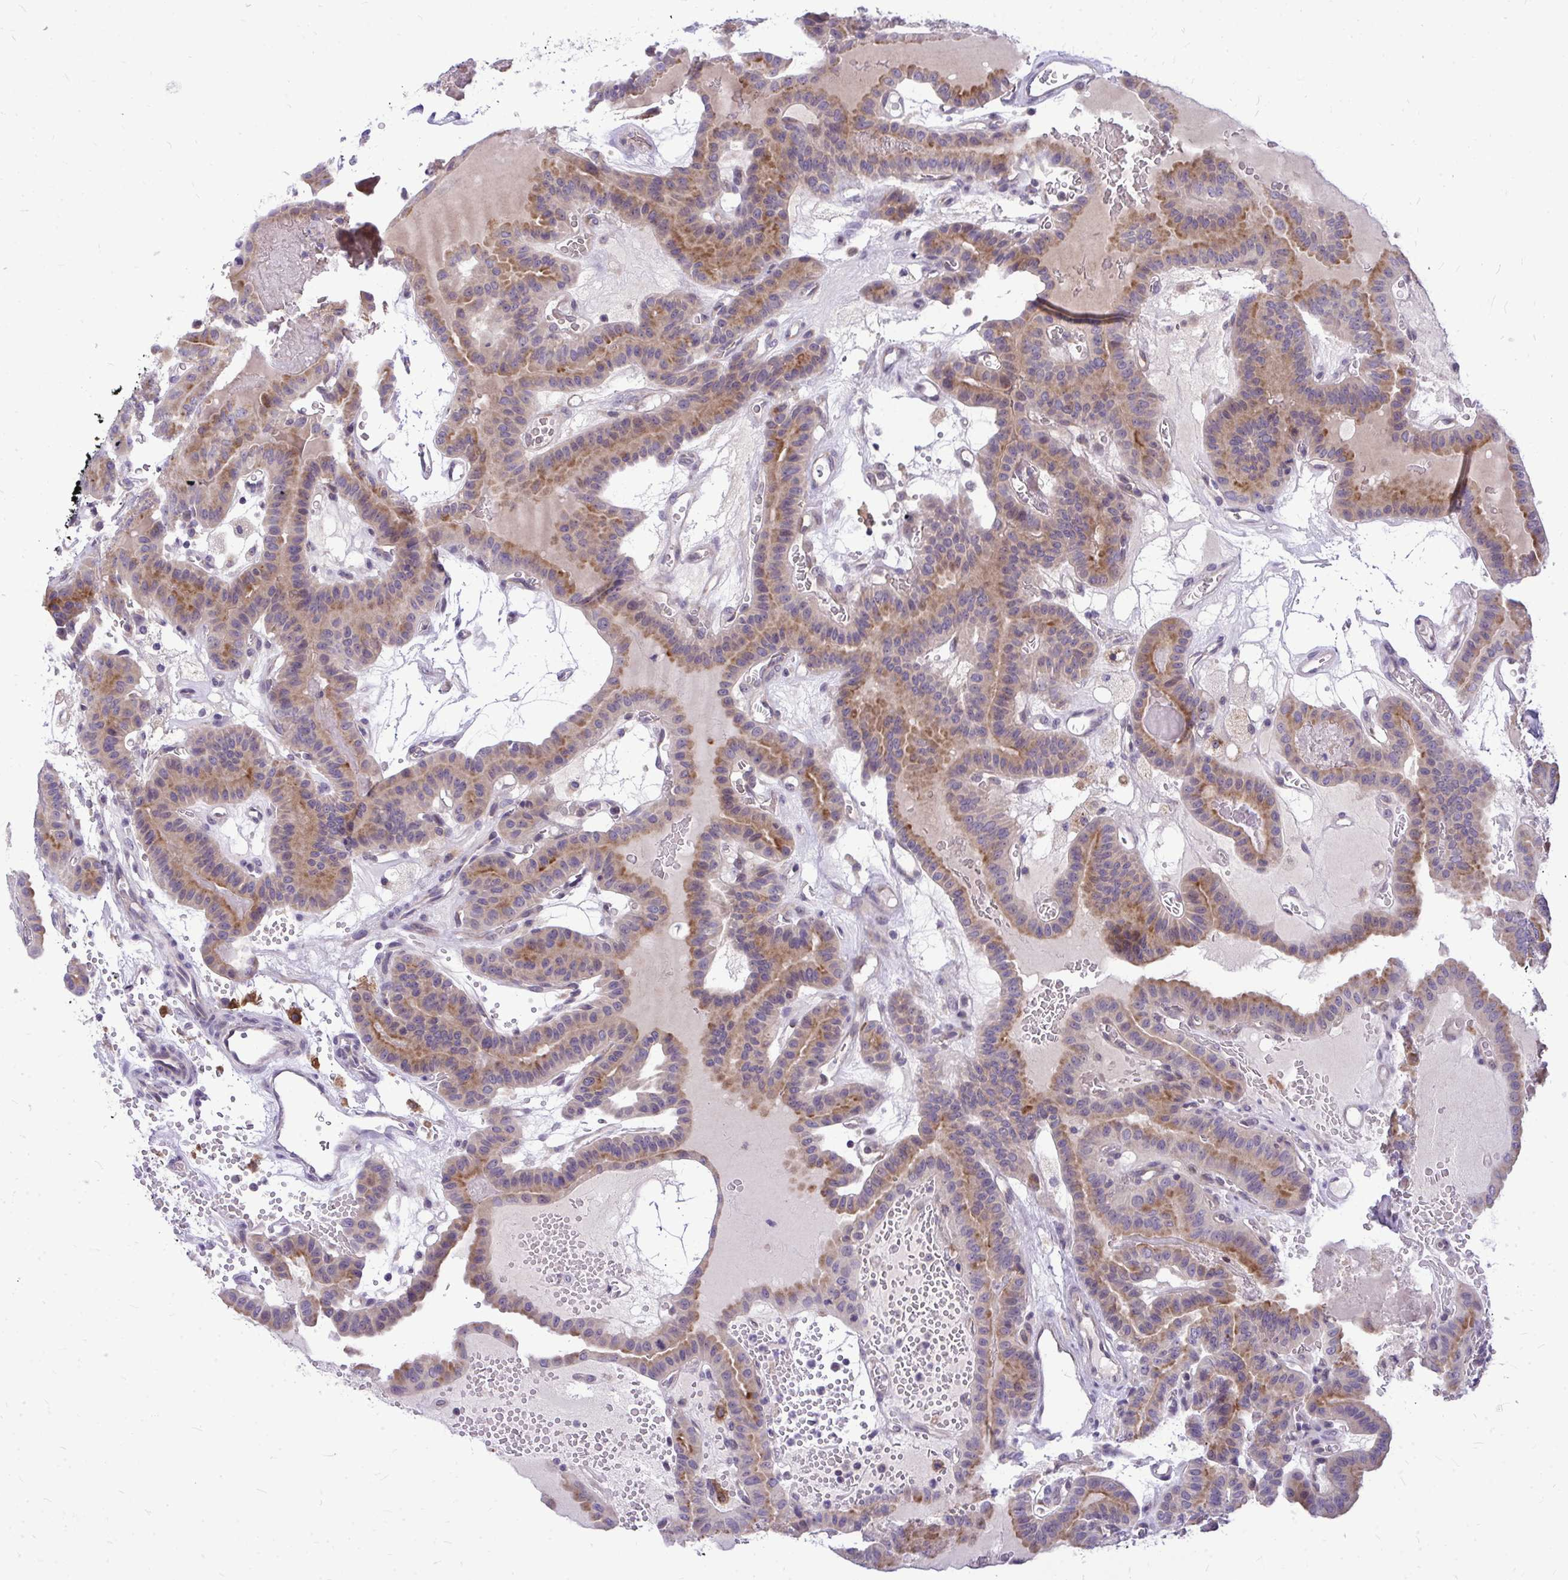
{"staining": {"intensity": "moderate", "quantity": "25%-75%", "location": "cytoplasmic/membranous"}, "tissue": "thyroid cancer", "cell_type": "Tumor cells", "image_type": "cancer", "snomed": [{"axis": "morphology", "description": "Papillary adenocarcinoma, NOS"}, {"axis": "topography", "description": "Thyroid gland"}], "caption": "IHC of human papillary adenocarcinoma (thyroid) displays medium levels of moderate cytoplasmic/membranous expression in approximately 25%-75% of tumor cells.", "gene": "ZSCAN25", "patient": {"sex": "male", "age": 87}}